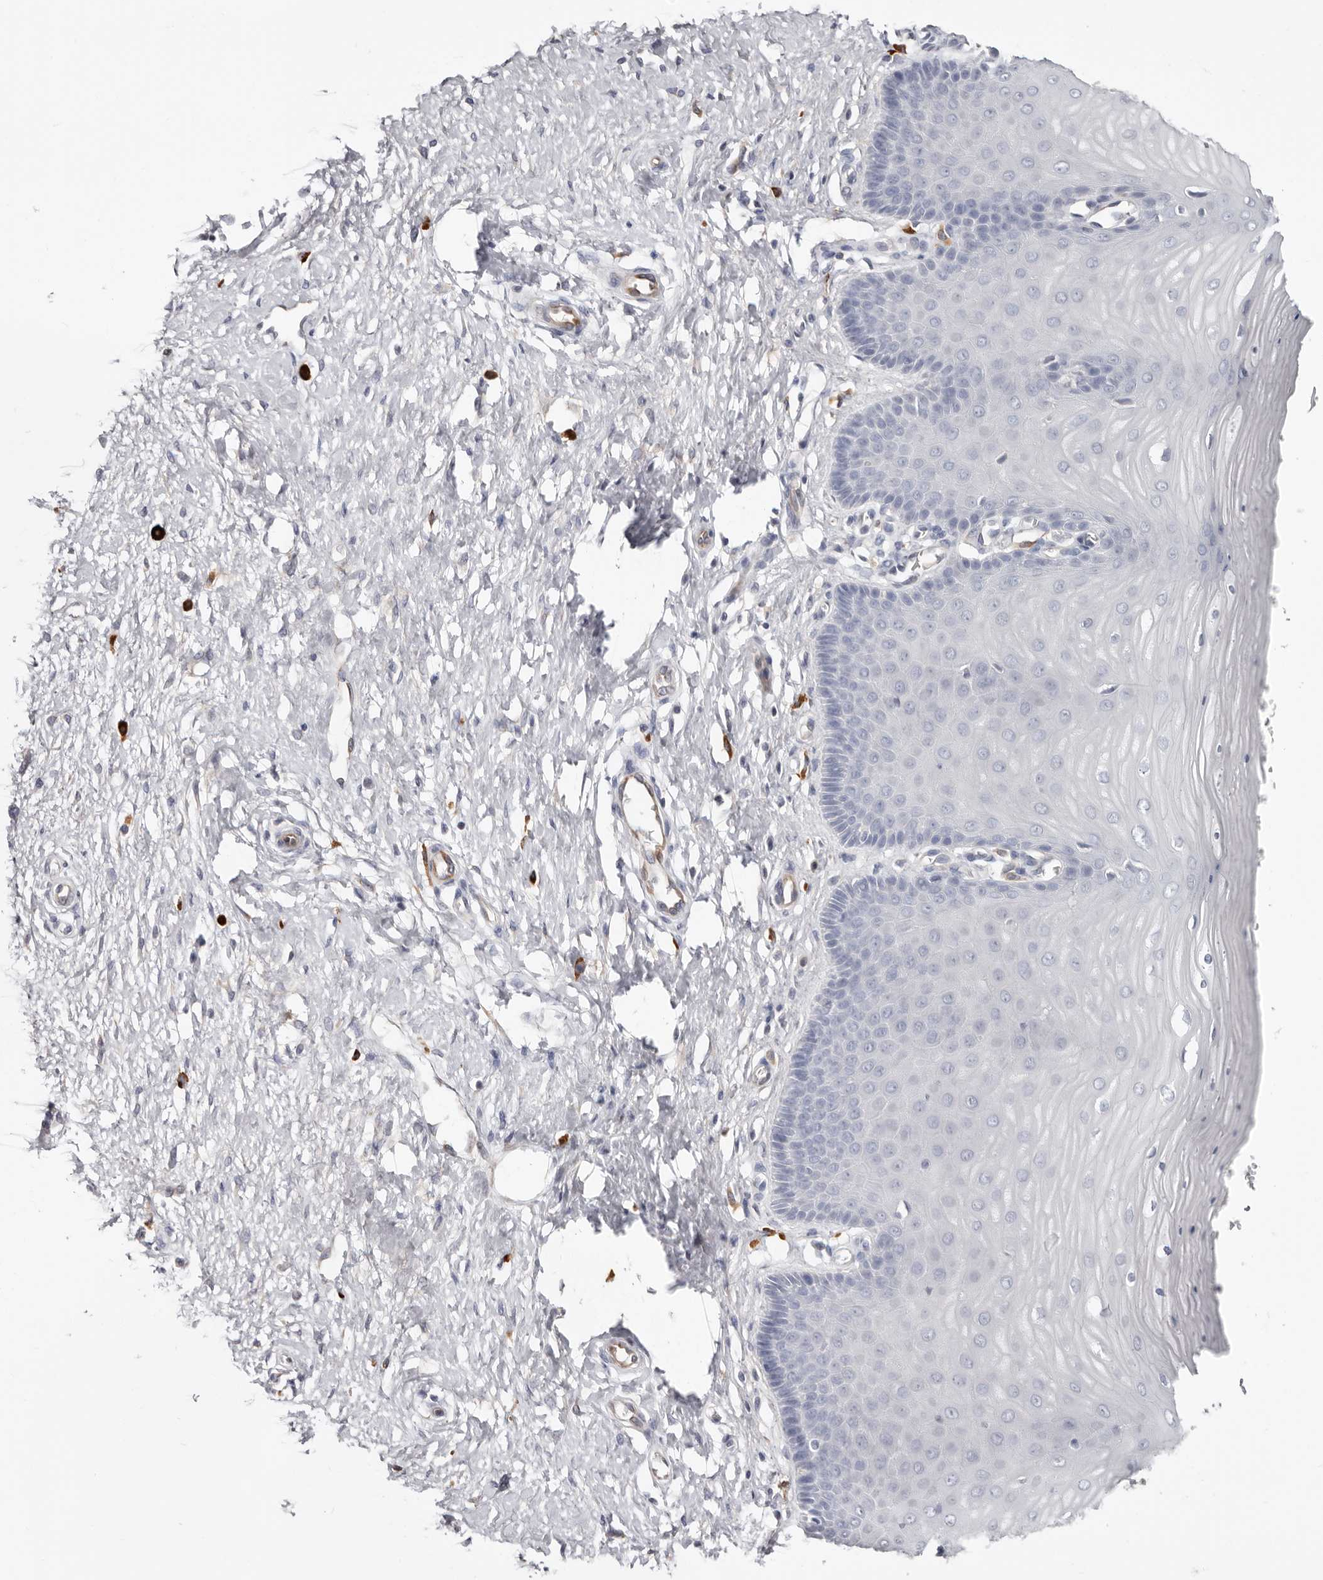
{"staining": {"intensity": "strong", "quantity": ">75%", "location": "cytoplasmic/membranous,nuclear"}, "tissue": "cervix", "cell_type": "Glandular cells", "image_type": "normal", "snomed": [{"axis": "morphology", "description": "Normal tissue, NOS"}, {"axis": "topography", "description": "Cervix"}], "caption": "Unremarkable cervix was stained to show a protein in brown. There is high levels of strong cytoplasmic/membranous,nuclear expression in about >75% of glandular cells. (Brightfield microscopy of DAB IHC at high magnification).", "gene": "PKDCC", "patient": {"sex": "female", "age": 55}}